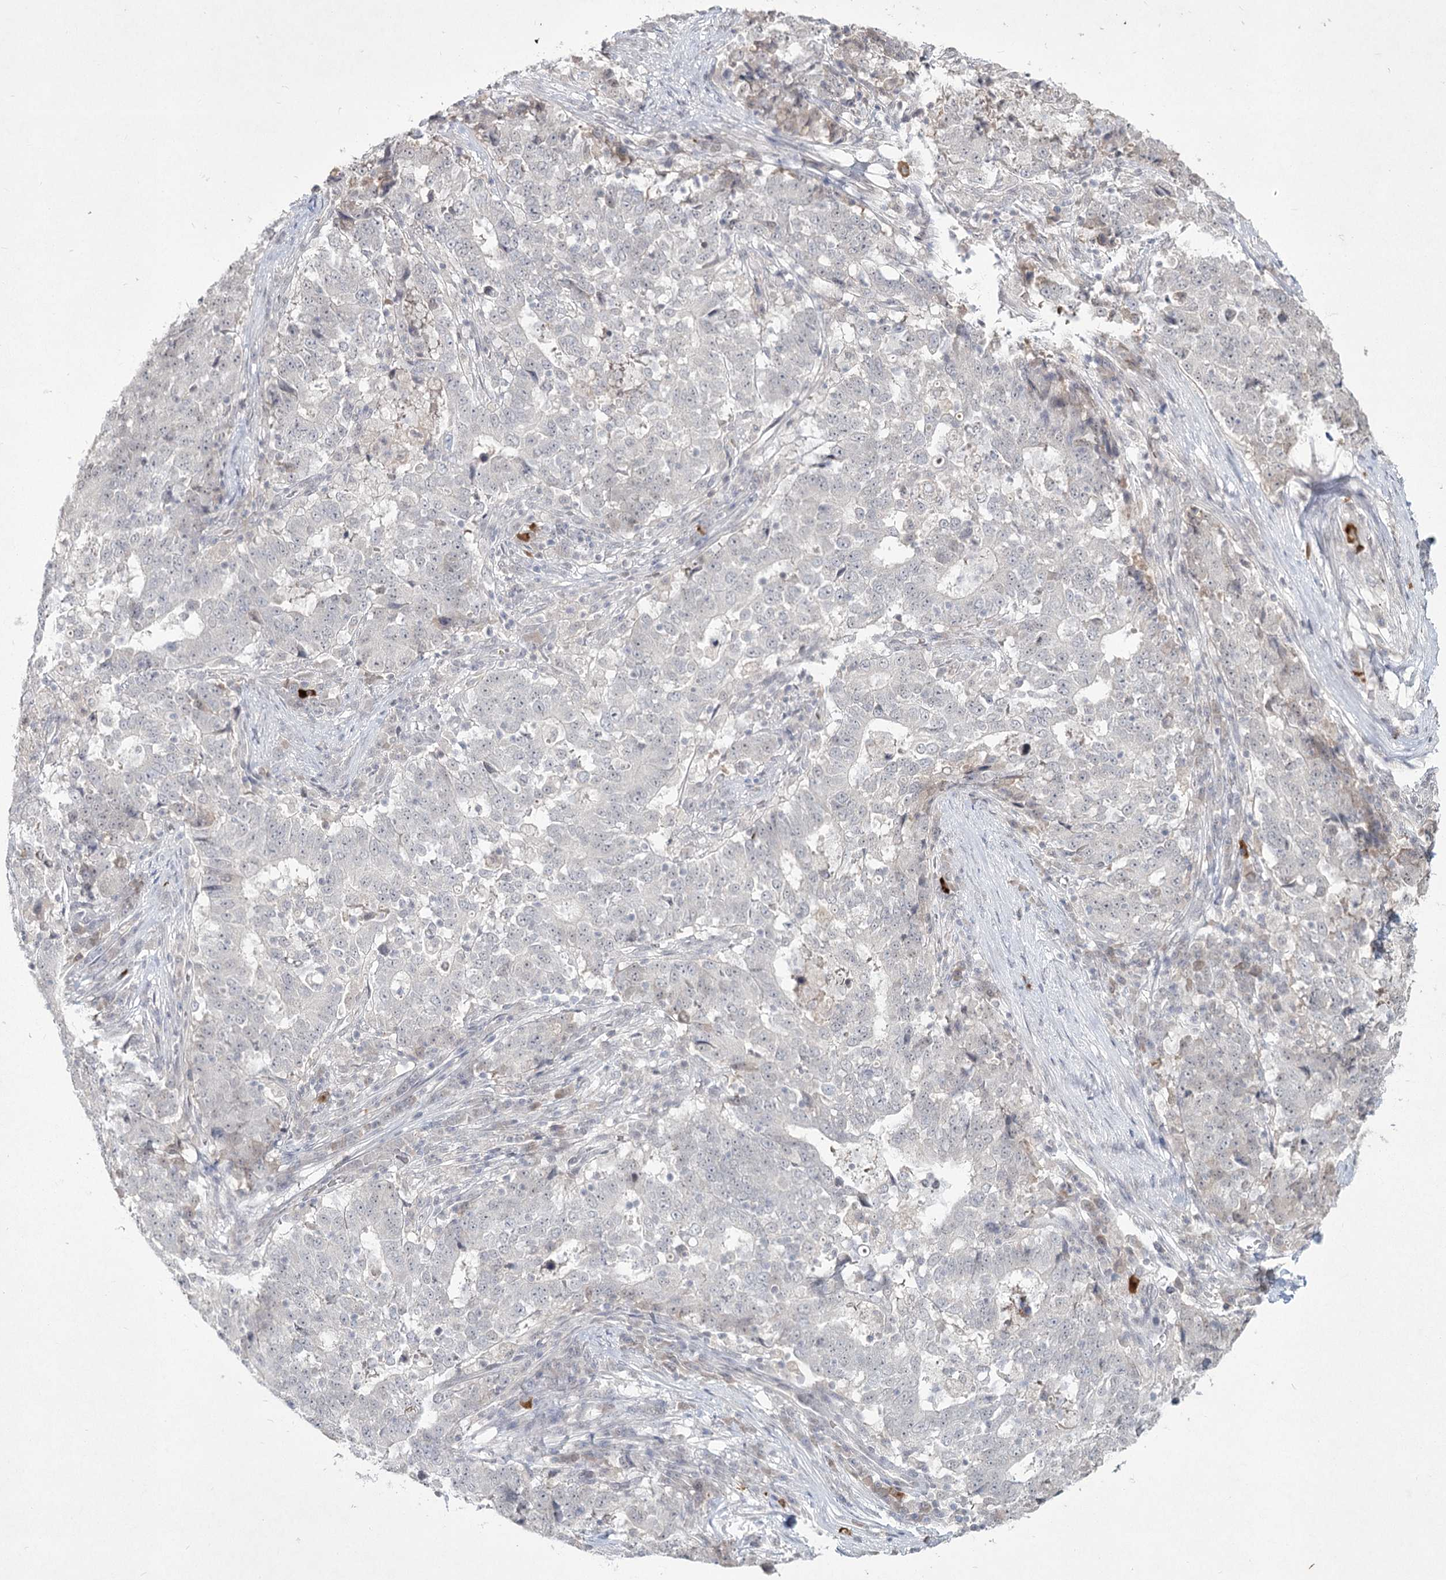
{"staining": {"intensity": "negative", "quantity": "none", "location": "none"}, "tissue": "stomach cancer", "cell_type": "Tumor cells", "image_type": "cancer", "snomed": [{"axis": "morphology", "description": "Adenocarcinoma, NOS"}, {"axis": "topography", "description": "Stomach"}], "caption": "A histopathology image of human stomach cancer is negative for staining in tumor cells.", "gene": "LY6G5C", "patient": {"sex": "male", "age": 59}}